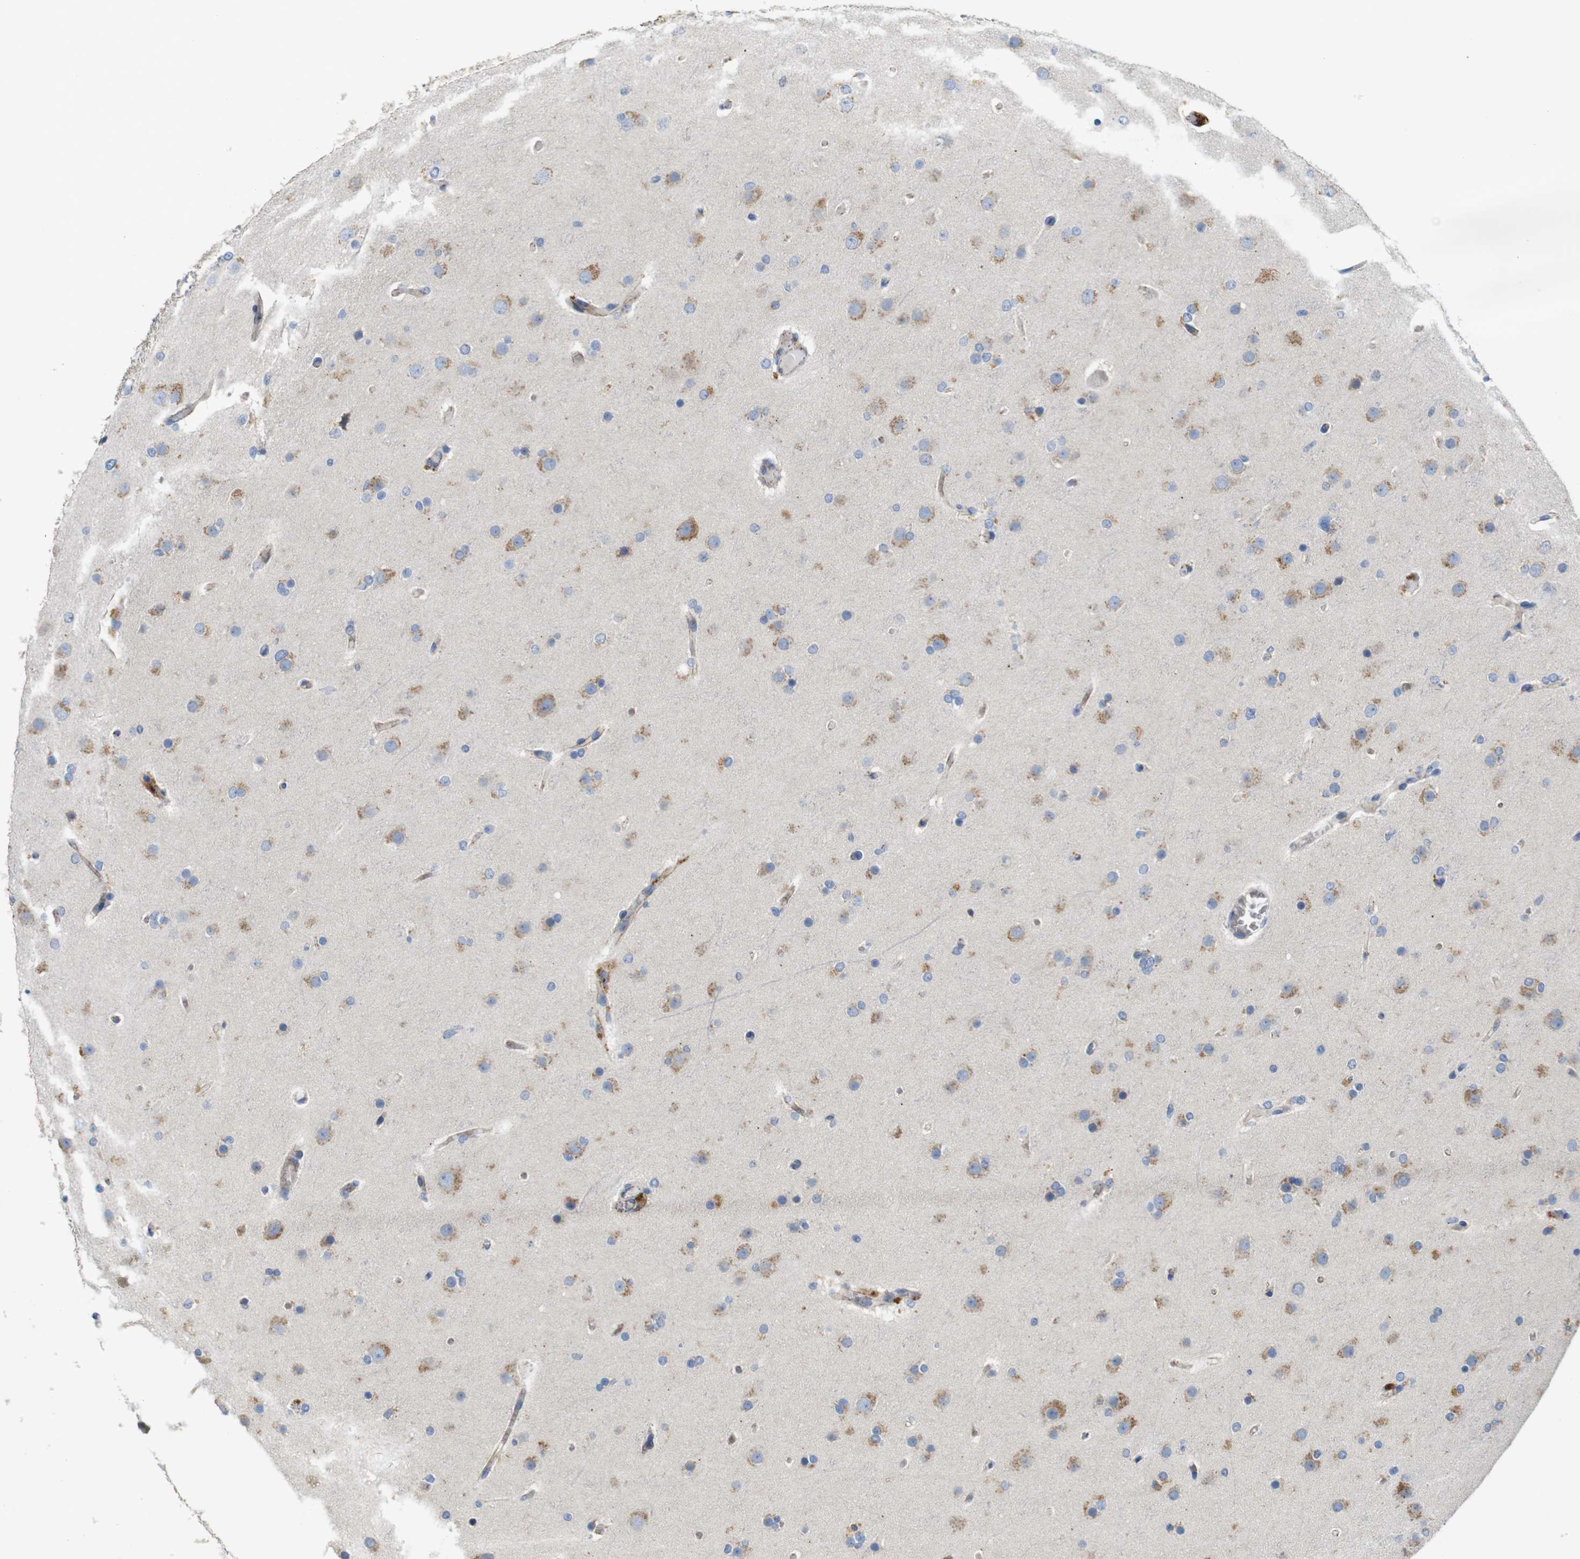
{"staining": {"intensity": "moderate", "quantity": "25%-75%", "location": "cytoplasmic/membranous"}, "tissue": "glioma", "cell_type": "Tumor cells", "image_type": "cancer", "snomed": [{"axis": "morphology", "description": "Glioma, malignant, High grade"}, {"axis": "topography", "description": "Cerebral cortex"}], "caption": "Immunohistochemical staining of malignant glioma (high-grade) shows moderate cytoplasmic/membranous protein positivity in approximately 25%-75% of tumor cells. The staining was performed using DAB, with brown indicating positive protein expression. Nuclei are stained blue with hematoxylin.", "gene": "NHLRC3", "patient": {"sex": "female", "age": 36}}